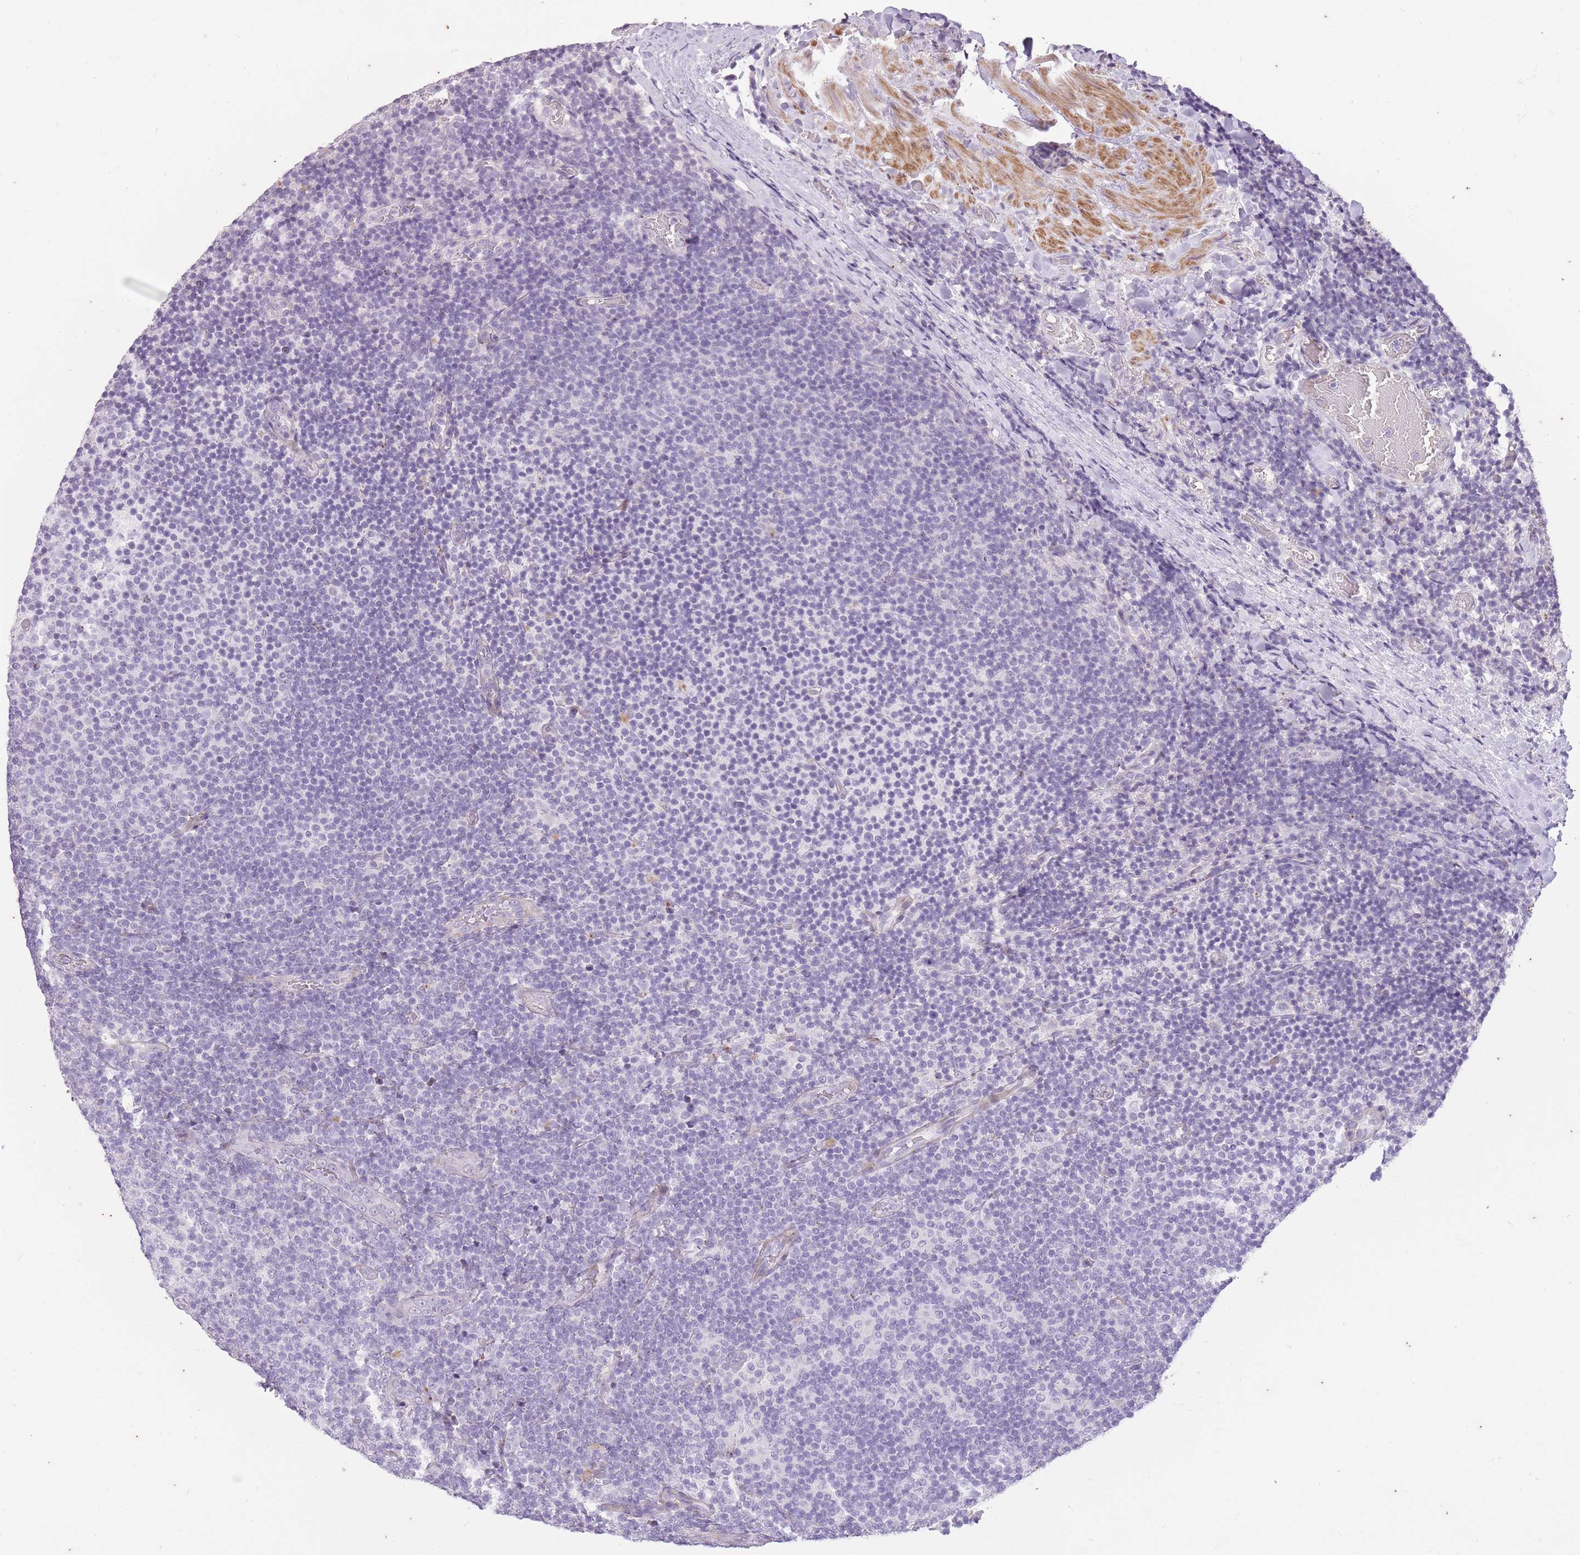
{"staining": {"intensity": "negative", "quantity": "none", "location": "none"}, "tissue": "lymphoma", "cell_type": "Tumor cells", "image_type": "cancer", "snomed": [{"axis": "morphology", "description": "Malignant lymphoma, non-Hodgkin's type, Low grade"}, {"axis": "topography", "description": "Lymph node"}], "caption": "This is an immunohistochemistry histopathology image of malignant lymphoma, non-Hodgkin's type (low-grade). There is no staining in tumor cells.", "gene": "CNTNAP3", "patient": {"sex": "male", "age": 66}}